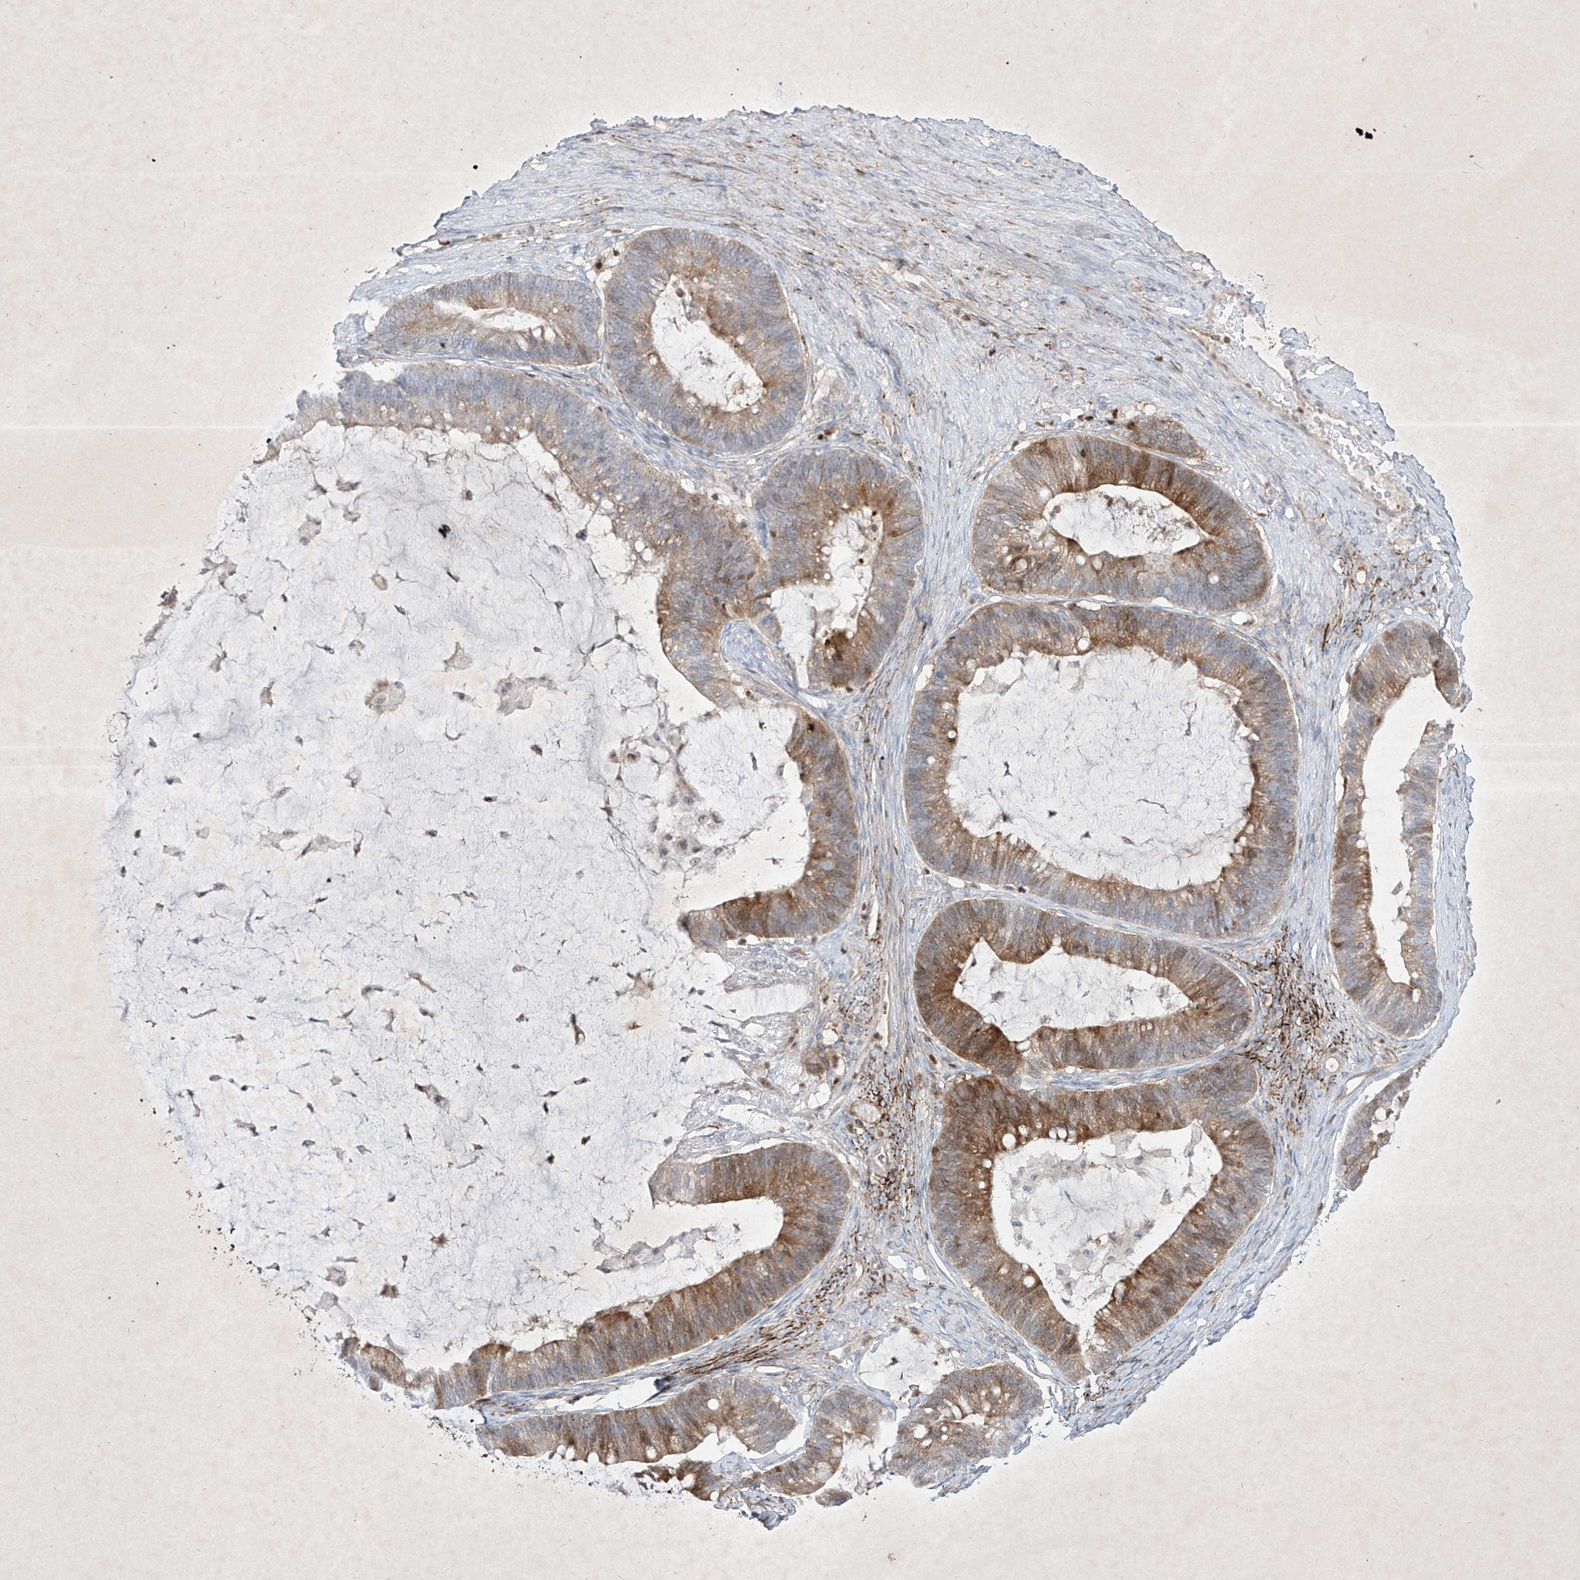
{"staining": {"intensity": "moderate", "quantity": "25%-75%", "location": "cytoplasmic/membranous,nuclear"}, "tissue": "ovarian cancer", "cell_type": "Tumor cells", "image_type": "cancer", "snomed": [{"axis": "morphology", "description": "Cystadenocarcinoma, mucinous, NOS"}, {"axis": "topography", "description": "Ovary"}], "caption": "DAB (3,3'-diaminobenzidine) immunohistochemical staining of ovarian cancer (mucinous cystadenocarcinoma) demonstrates moderate cytoplasmic/membranous and nuclear protein positivity in about 25%-75% of tumor cells. The protein of interest is stained brown, and the nuclei are stained in blue (DAB (3,3'-diaminobenzidine) IHC with brightfield microscopy, high magnification).", "gene": "PSMB10", "patient": {"sex": "female", "age": 61}}